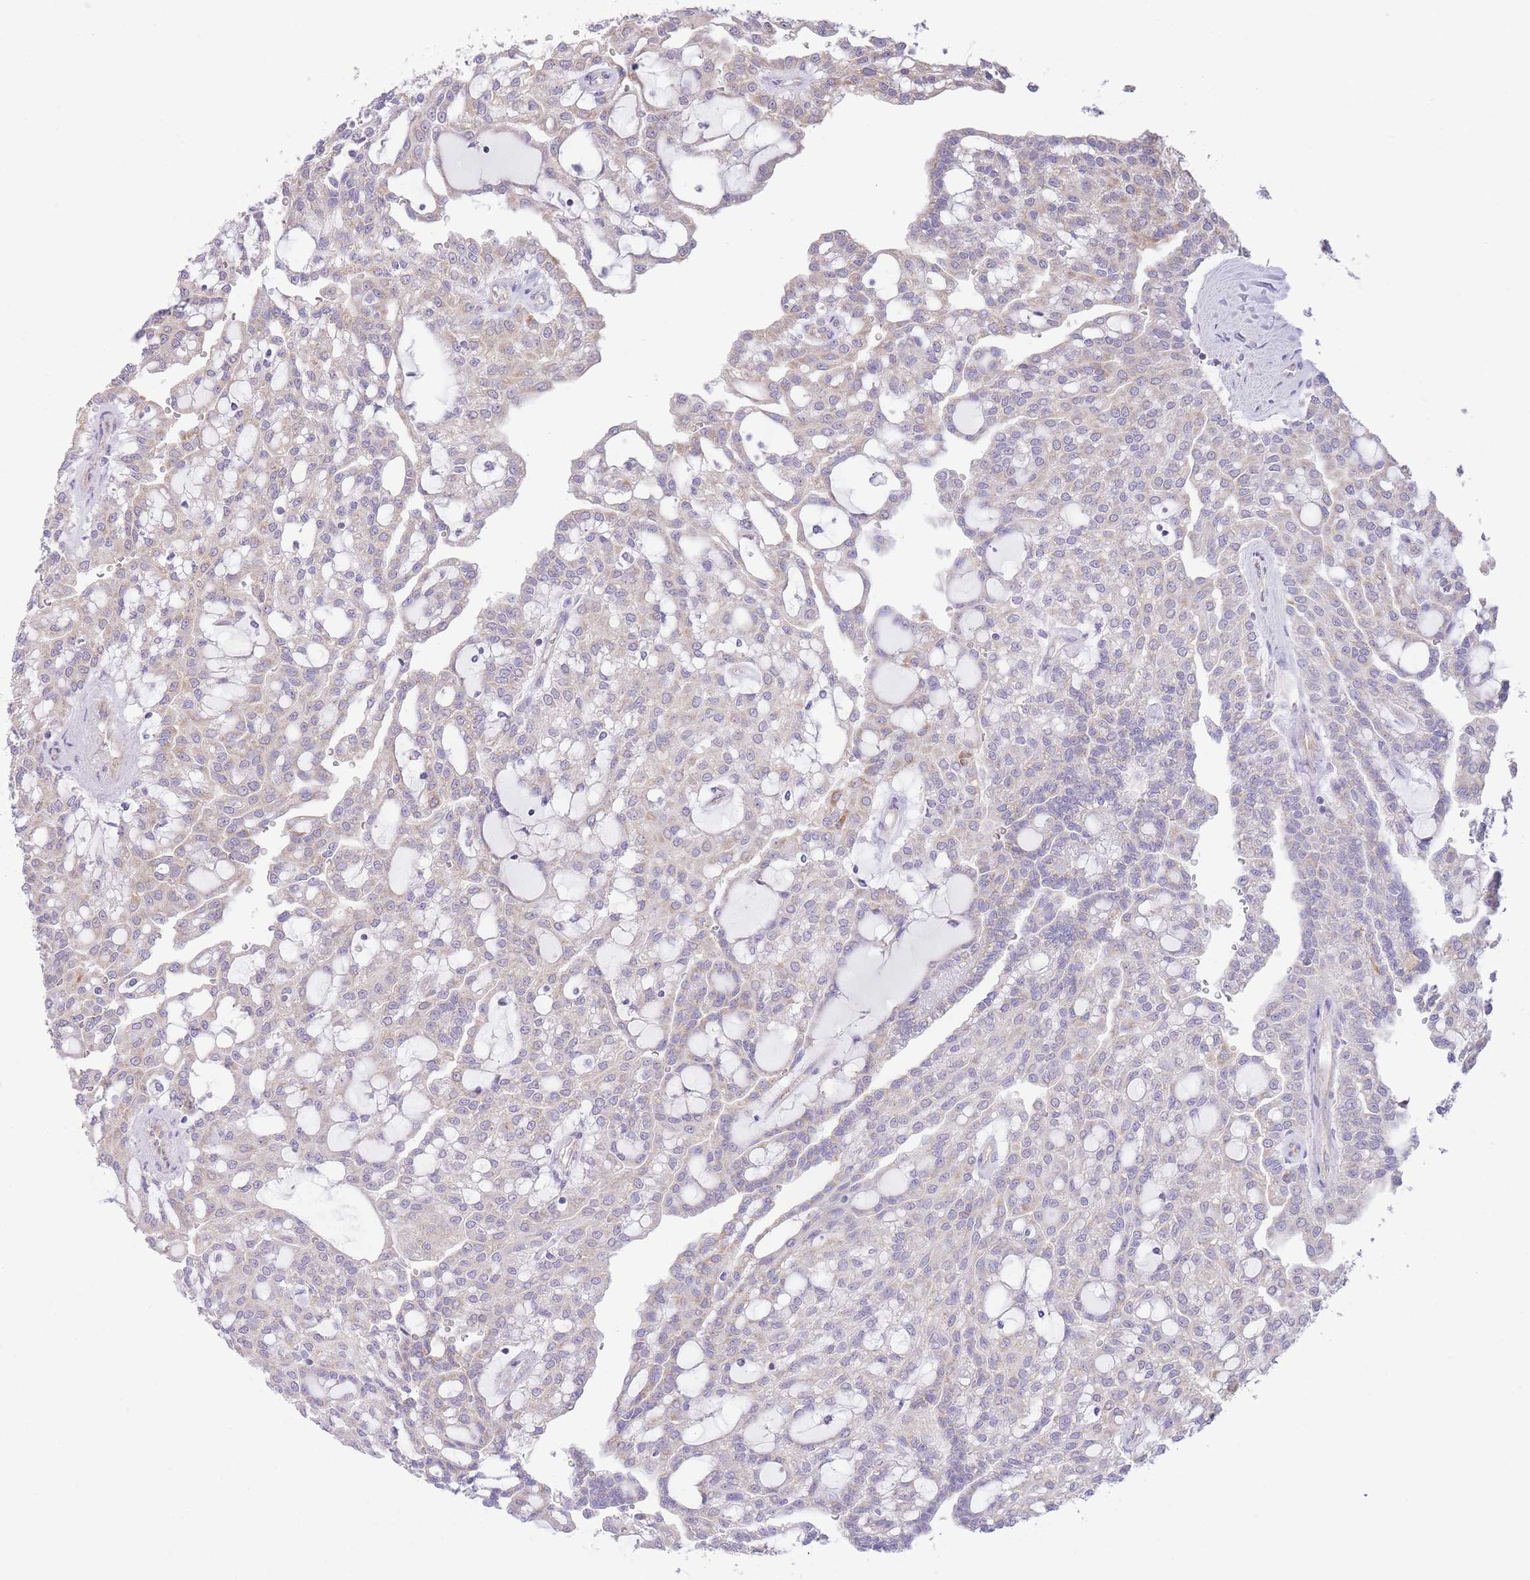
{"staining": {"intensity": "weak", "quantity": "<25%", "location": "cytoplasmic/membranous"}, "tissue": "renal cancer", "cell_type": "Tumor cells", "image_type": "cancer", "snomed": [{"axis": "morphology", "description": "Adenocarcinoma, NOS"}, {"axis": "topography", "description": "Kidney"}], "caption": "High magnification brightfield microscopy of renal adenocarcinoma stained with DAB (3,3'-diaminobenzidine) (brown) and counterstained with hematoxylin (blue): tumor cells show no significant expression.", "gene": "BOLA2B", "patient": {"sex": "male", "age": 63}}